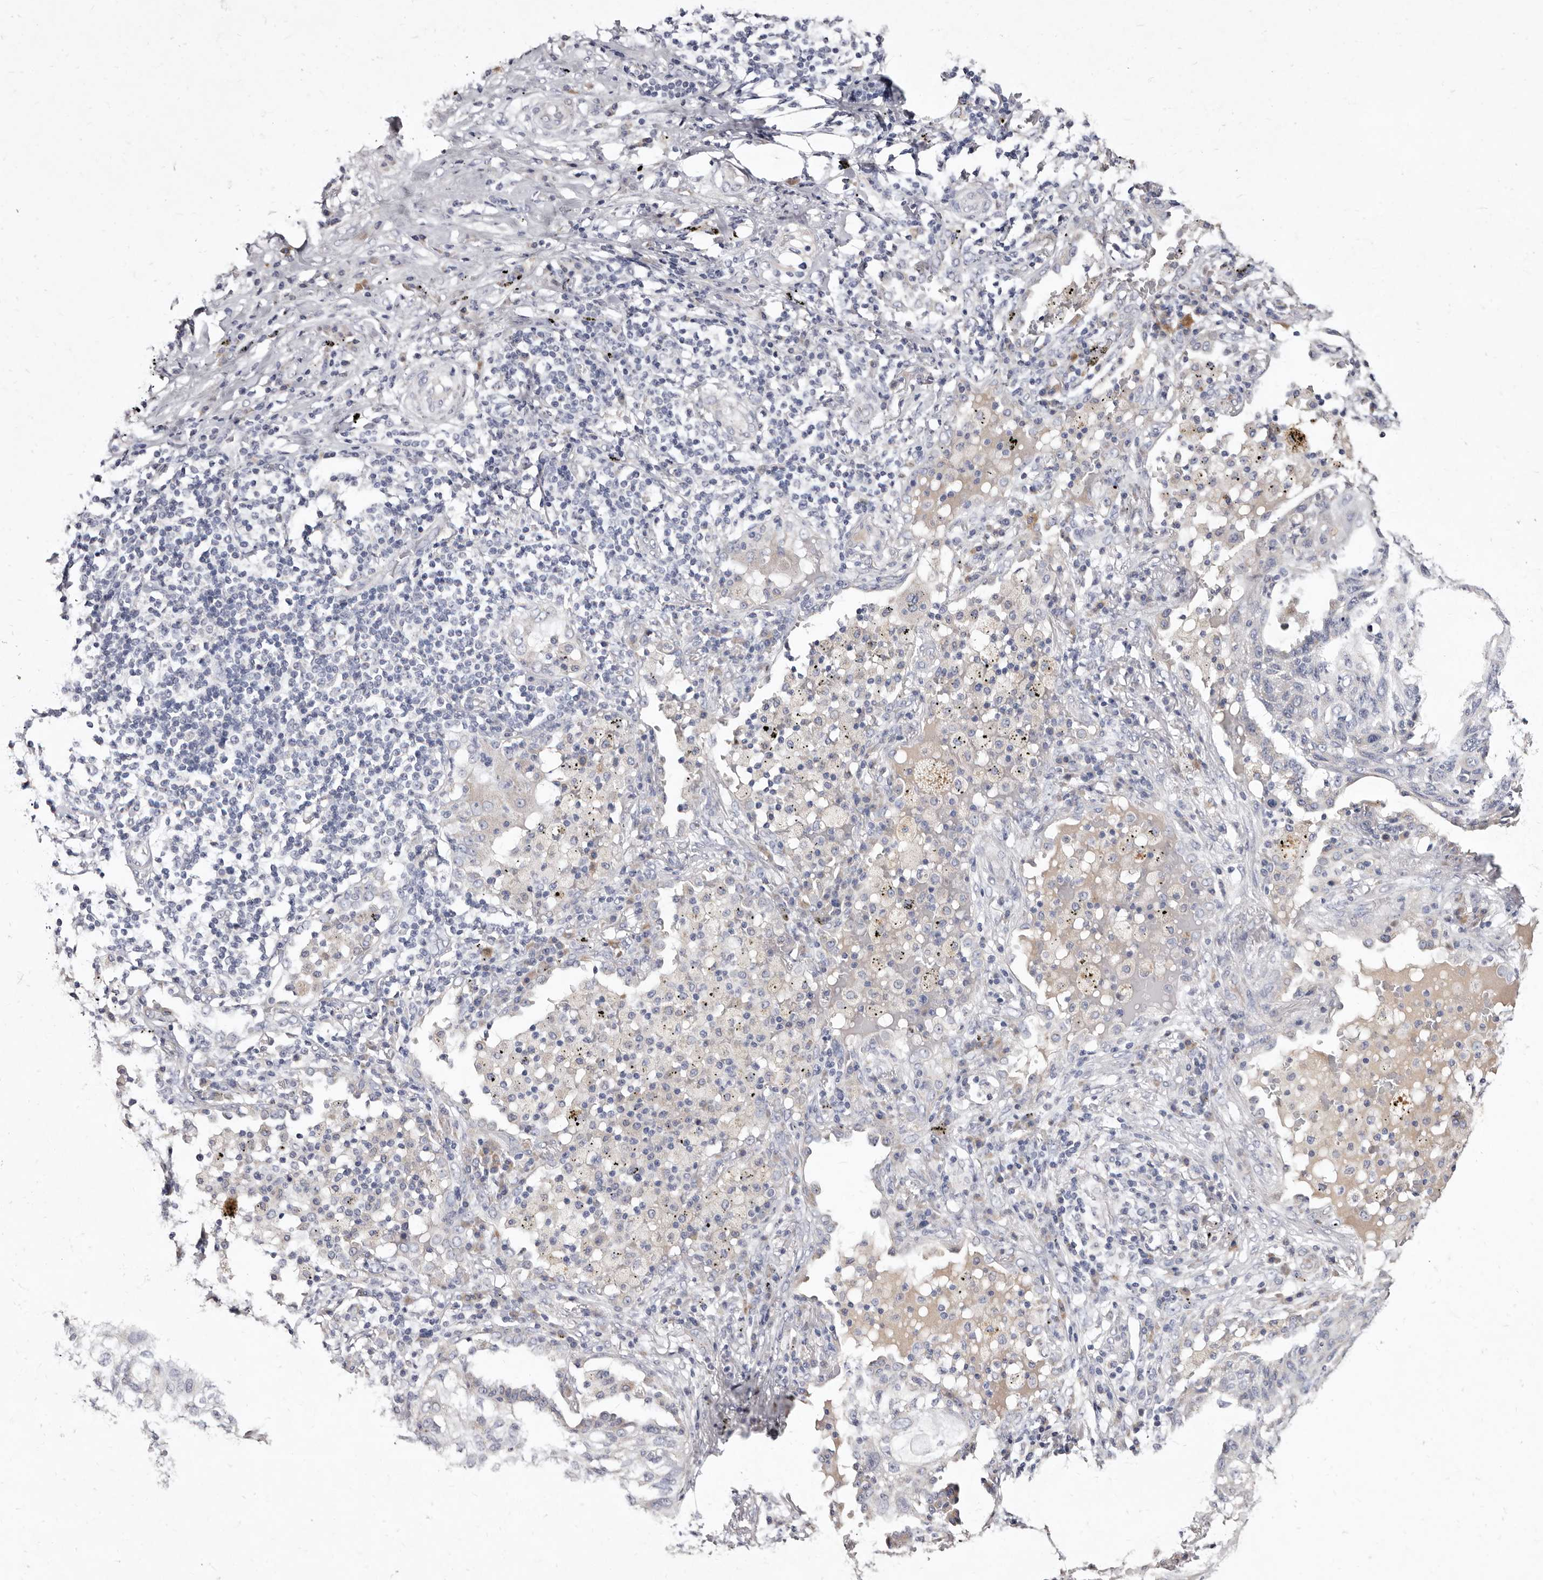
{"staining": {"intensity": "negative", "quantity": "none", "location": "none"}, "tissue": "lung cancer", "cell_type": "Tumor cells", "image_type": "cancer", "snomed": [{"axis": "morphology", "description": "Squamous cell carcinoma, NOS"}, {"axis": "topography", "description": "Lung"}], "caption": "Protein analysis of lung cancer displays no significant staining in tumor cells.", "gene": "CYP2E1", "patient": {"sex": "female", "age": 63}}